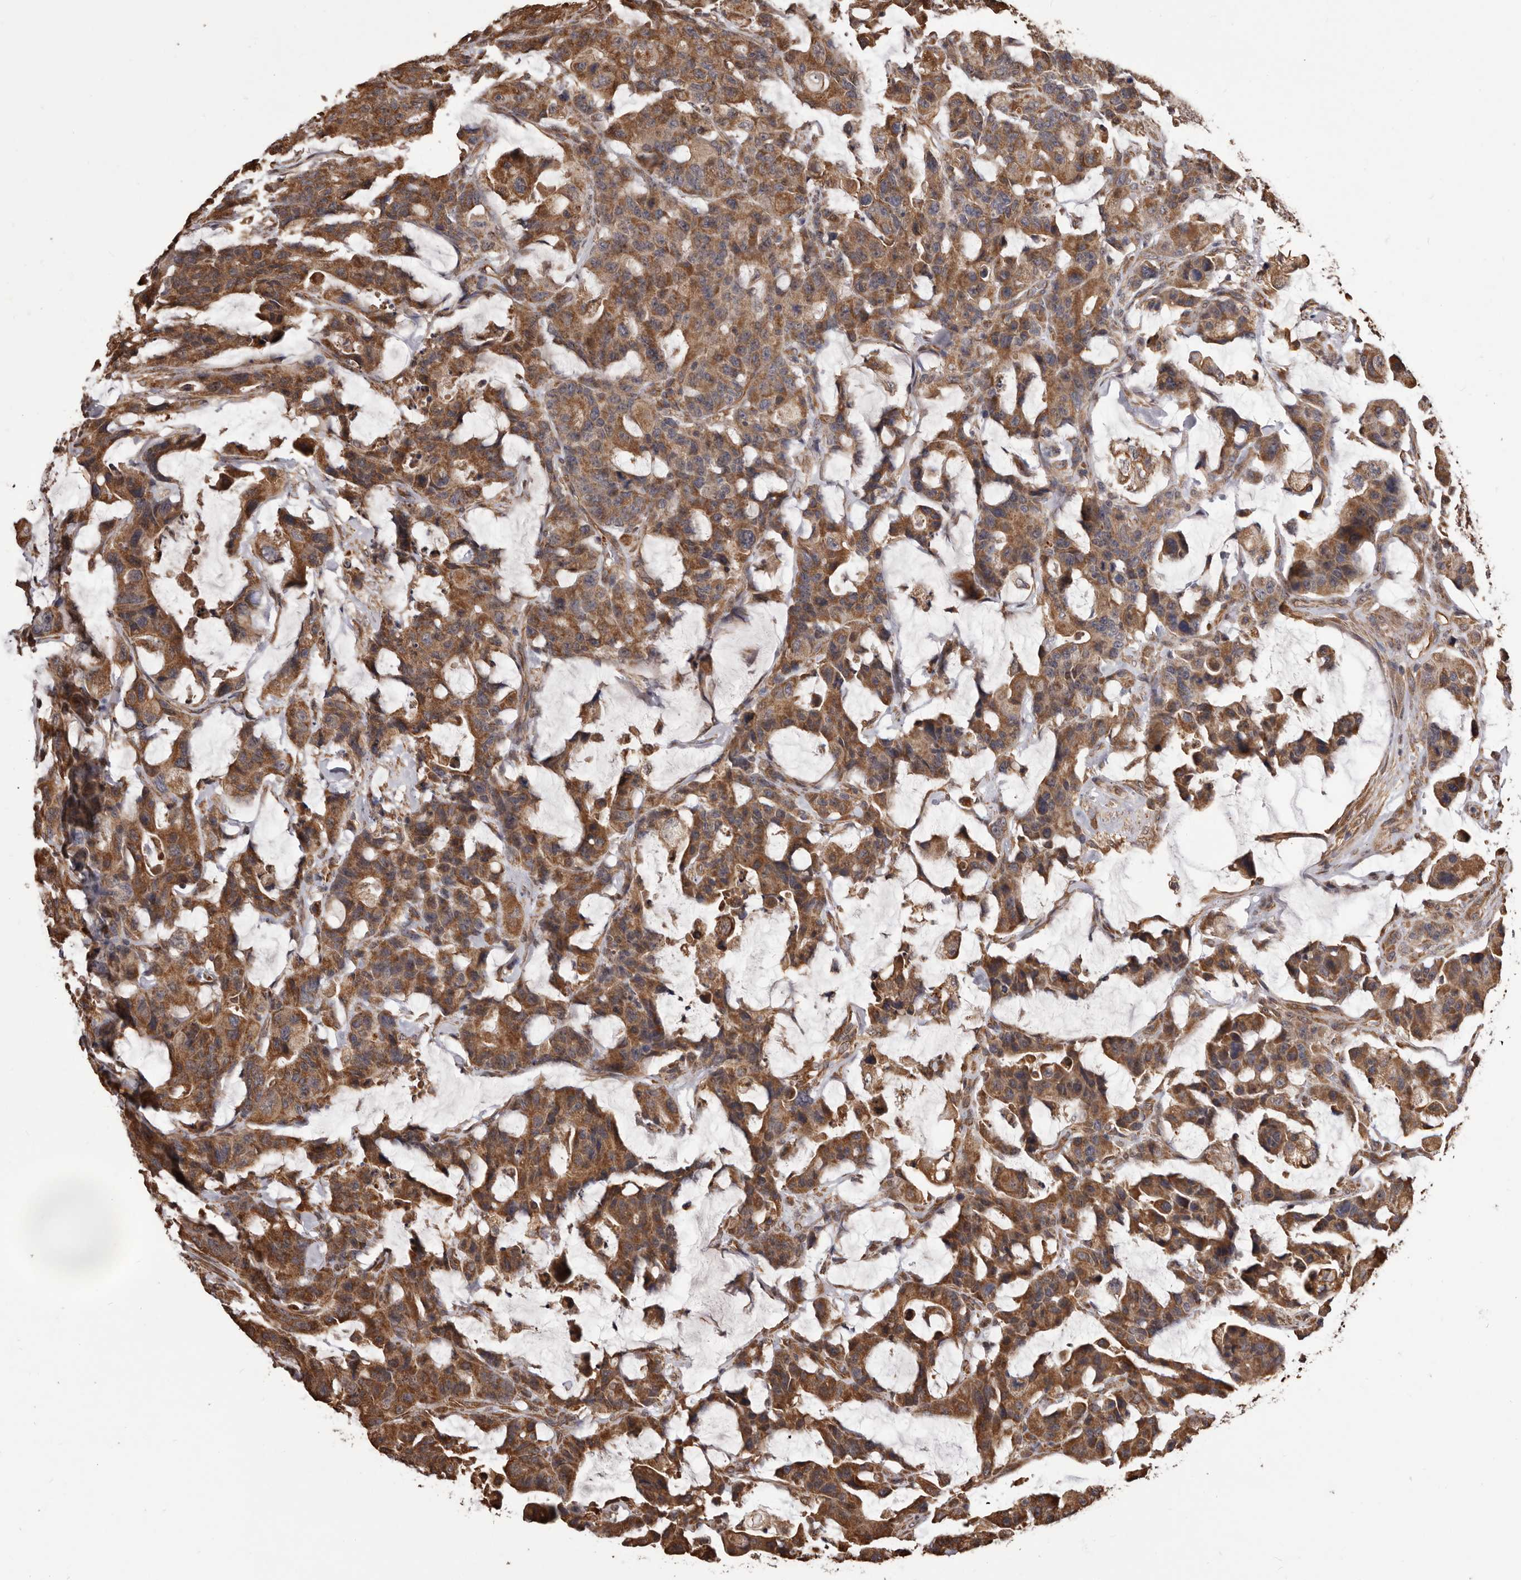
{"staining": {"intensity": "strong", "quantity": ">75%", "location": "cytoplasmic/membranous"}, "tissue": "colorectal cancer", "cell_type": "Tumor cells", "image_type": "cancer", "snomed": [{"axis": "morphology", "description": "Adenocarcinoma, NOS"}, {"axis": "topography", "description": "Colon"}], "caption": "Strong cytoplasmic/membranous expression for a protein is appreciated in about >75% of tumor cells of colorectal adenocarcinoma using immunohistochemistry (IHC).", "gene": "ALPK1", "patient": {"sex": "male", "age": 76}}